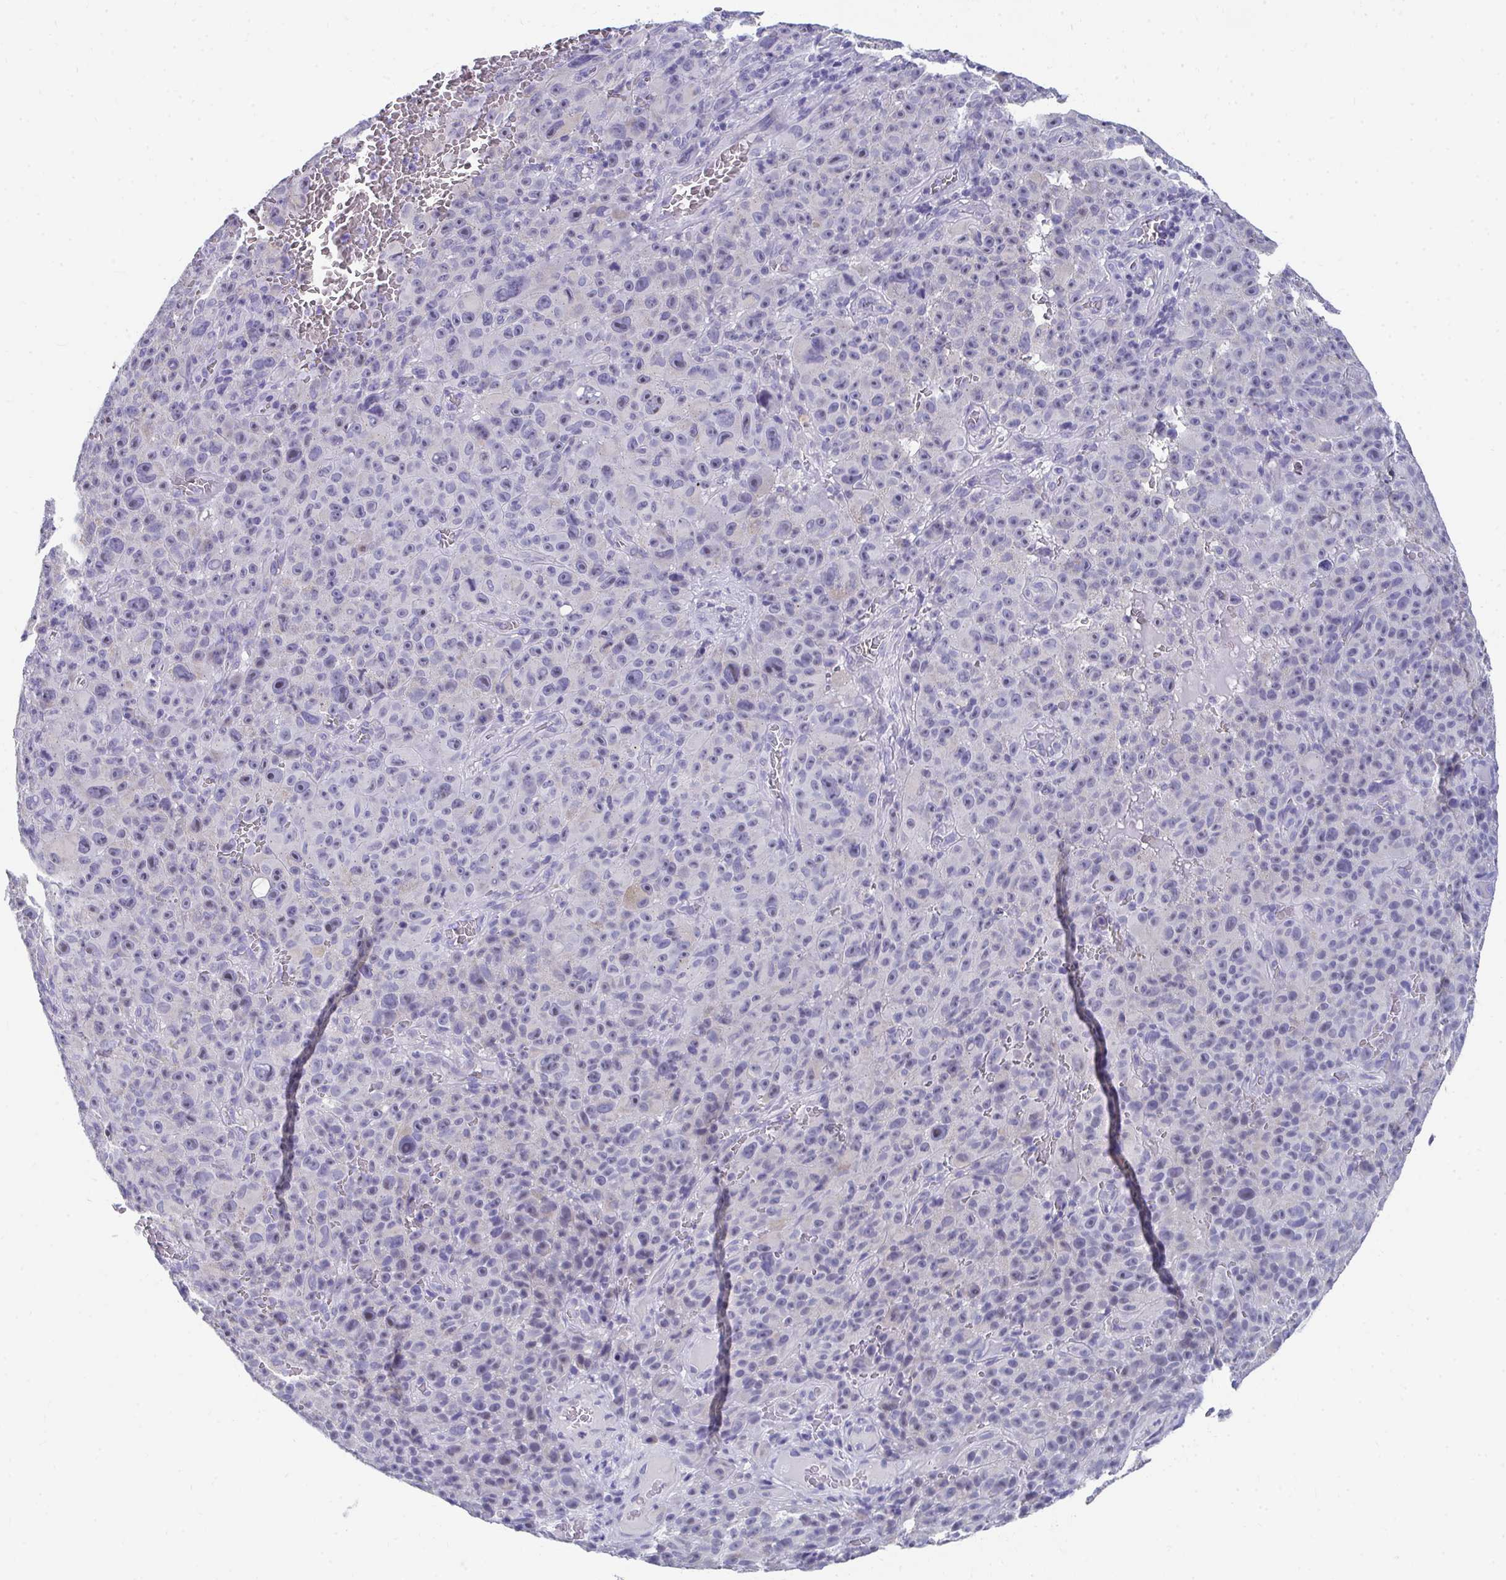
{"staining": {"intensity": "negative", "quantity": "none", "location": "none"}, "tissue": "melanoma", "cell_type": "Tumor cells", "image_type": "cancer", "snomed": [{"axis": "morphology", "description": "Malignant melanoma, NOS"}, {"axis": "topography", "description": "Skin"}], "caption": "A high-resolution image shows immunohistochemistry staining of melanoma, which shows no significant expression in tumor cells.", "gene": "TMPRSS2", "patient": {"sex": "female", "age": 82}}